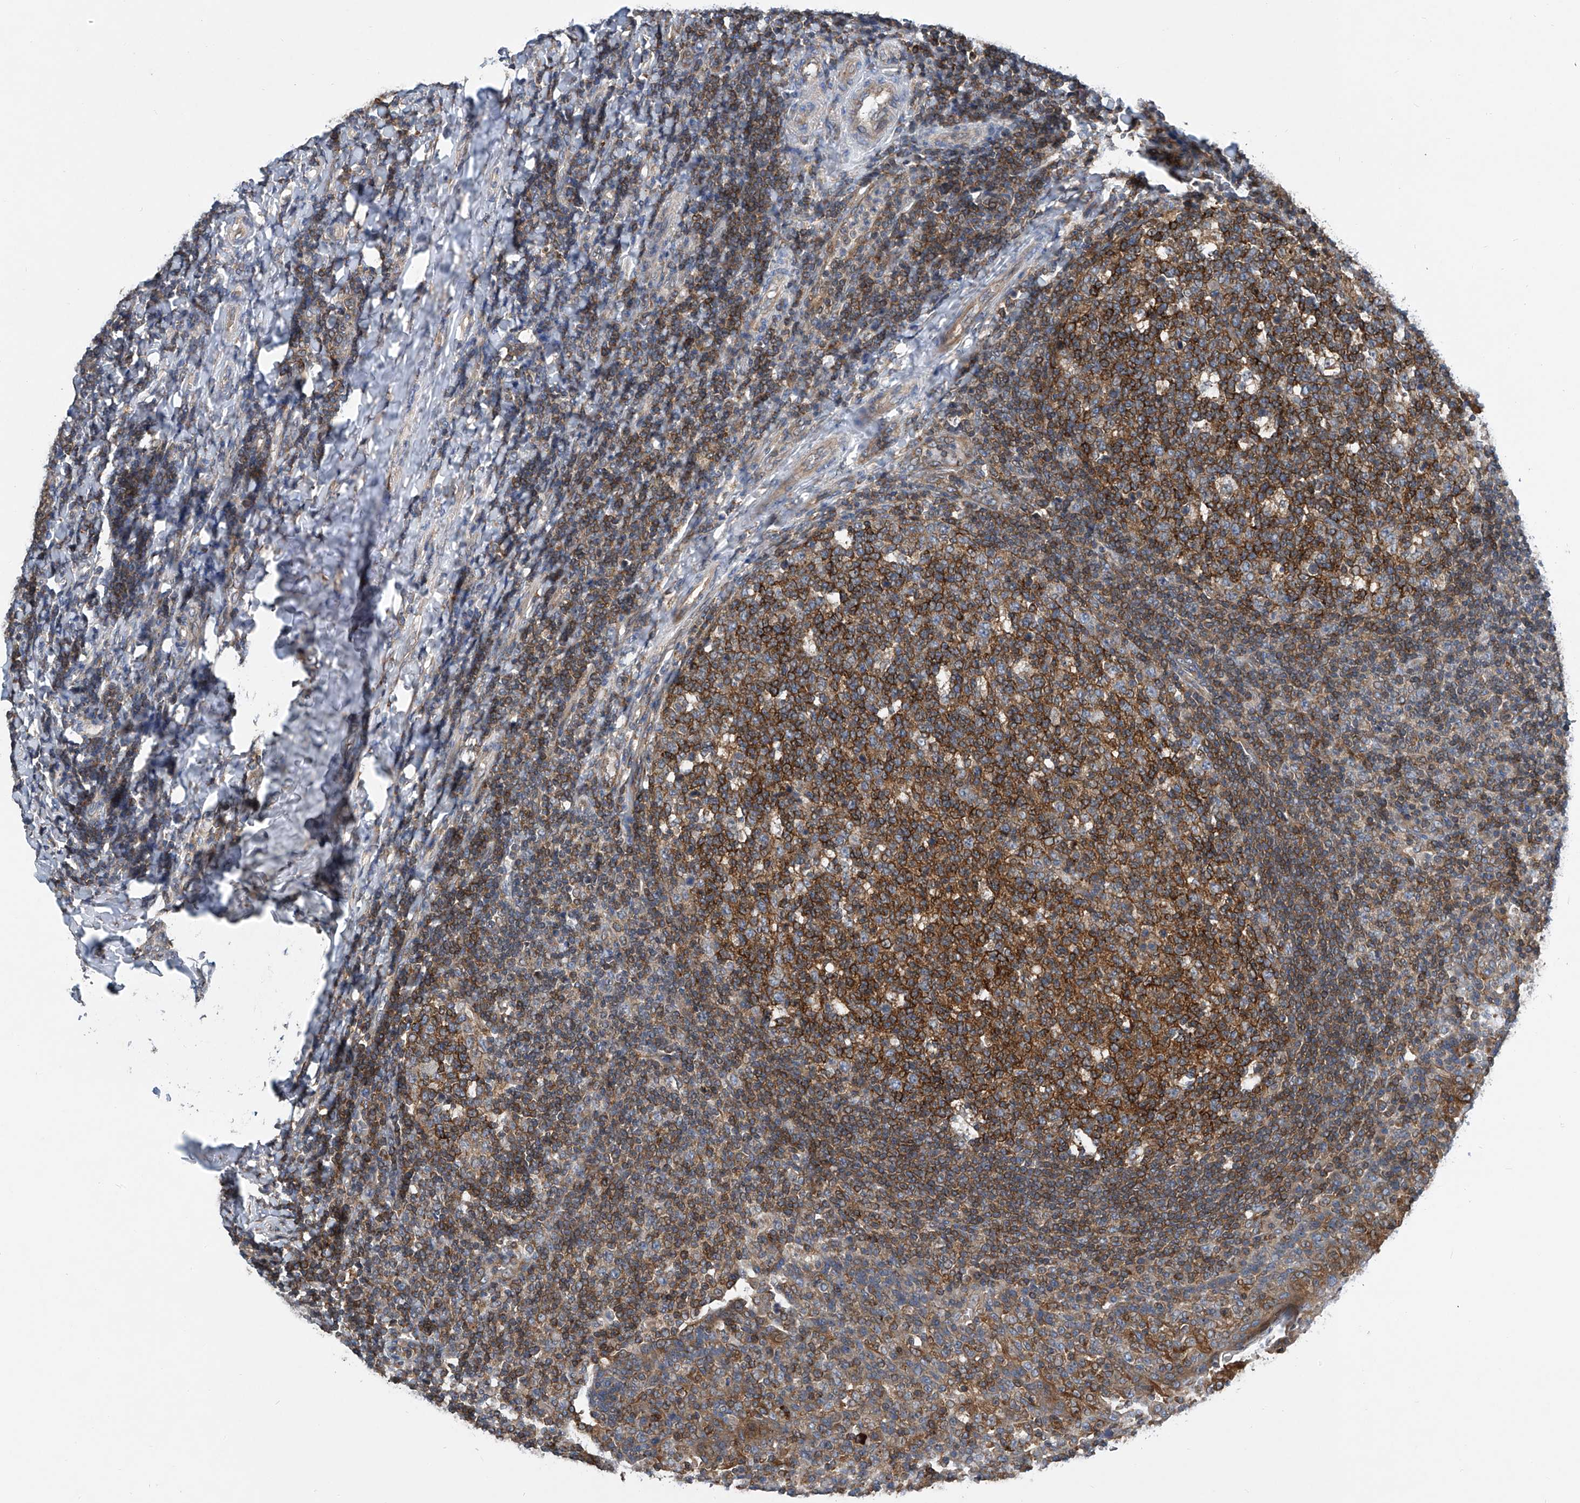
{"staining": {"intensity": "strong", "quantity": ">75%", "location": "cytoplasmic/membranous"}, "tissue": "tonsil", "cell_type": "Germinal center cells", "image_type": "normal", "snomed": [{"axis": "morphology", "description": "Normal tissue, NOS"}, {"axis": "topography", "description": "Tonsil"}], "caption": "Protein staining shows strong cytoplasmic/membranous positivity in approximately >75% of germinal center cells in unremarkable tonsil. The staining was performed using DAB (3,3'-diaminobenzidine), with brown indicating positive protein expression. Nuclei are stained blue with hematoxylin.", "gene": "TRIM38", "patient": {"sex": "female", "age": 19}}